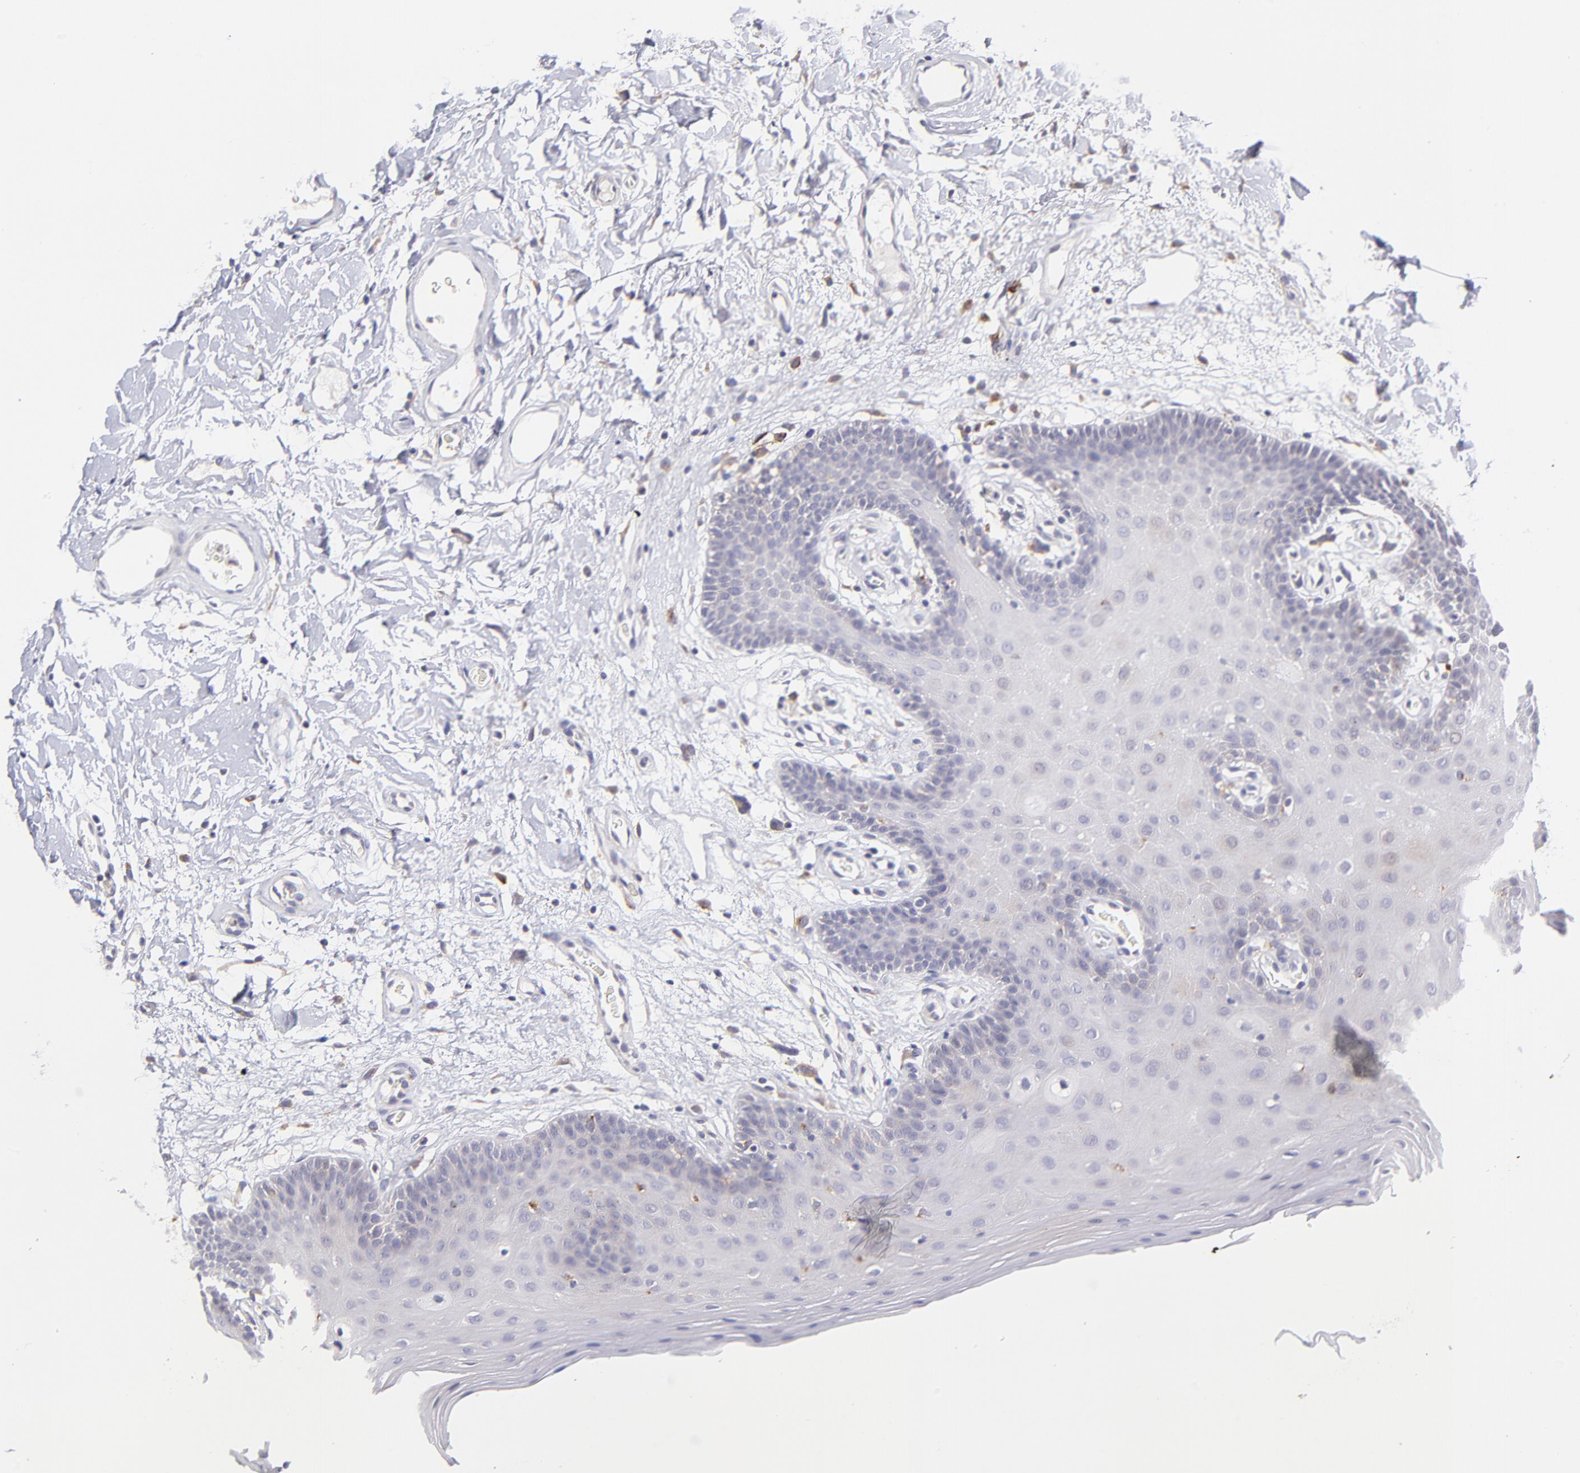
{"staining": {"intensity": "weak", "quantity": "<25%", "location": "cytoplasmic/membranous"}, "tissue": "oral mucosa", "cell_type": "Squamous epithelial cells", "image_type": "normal", "snomed": [{"axis": "morphology", "description": "Normal tissue, NOS"}, {"axis": "morphology", "description": "Squamous cell carcinoma, NOS"}, {"axis": "topography", "description": "Skeletal muscle"}, {"axis": "topography", "description": "Oral tissue"}, {"axis": "topography", "description": "Head-Neck"}], "caption": "This histopathology image is of normal oral mucosa stained with immunohistochemistry to label a protein in brown with the nuclei are counter-stained blue. There is no staining in squamous epithelial cells.", "gene": "GCSAM", "patient": {"sex": "male", "age": 71}}